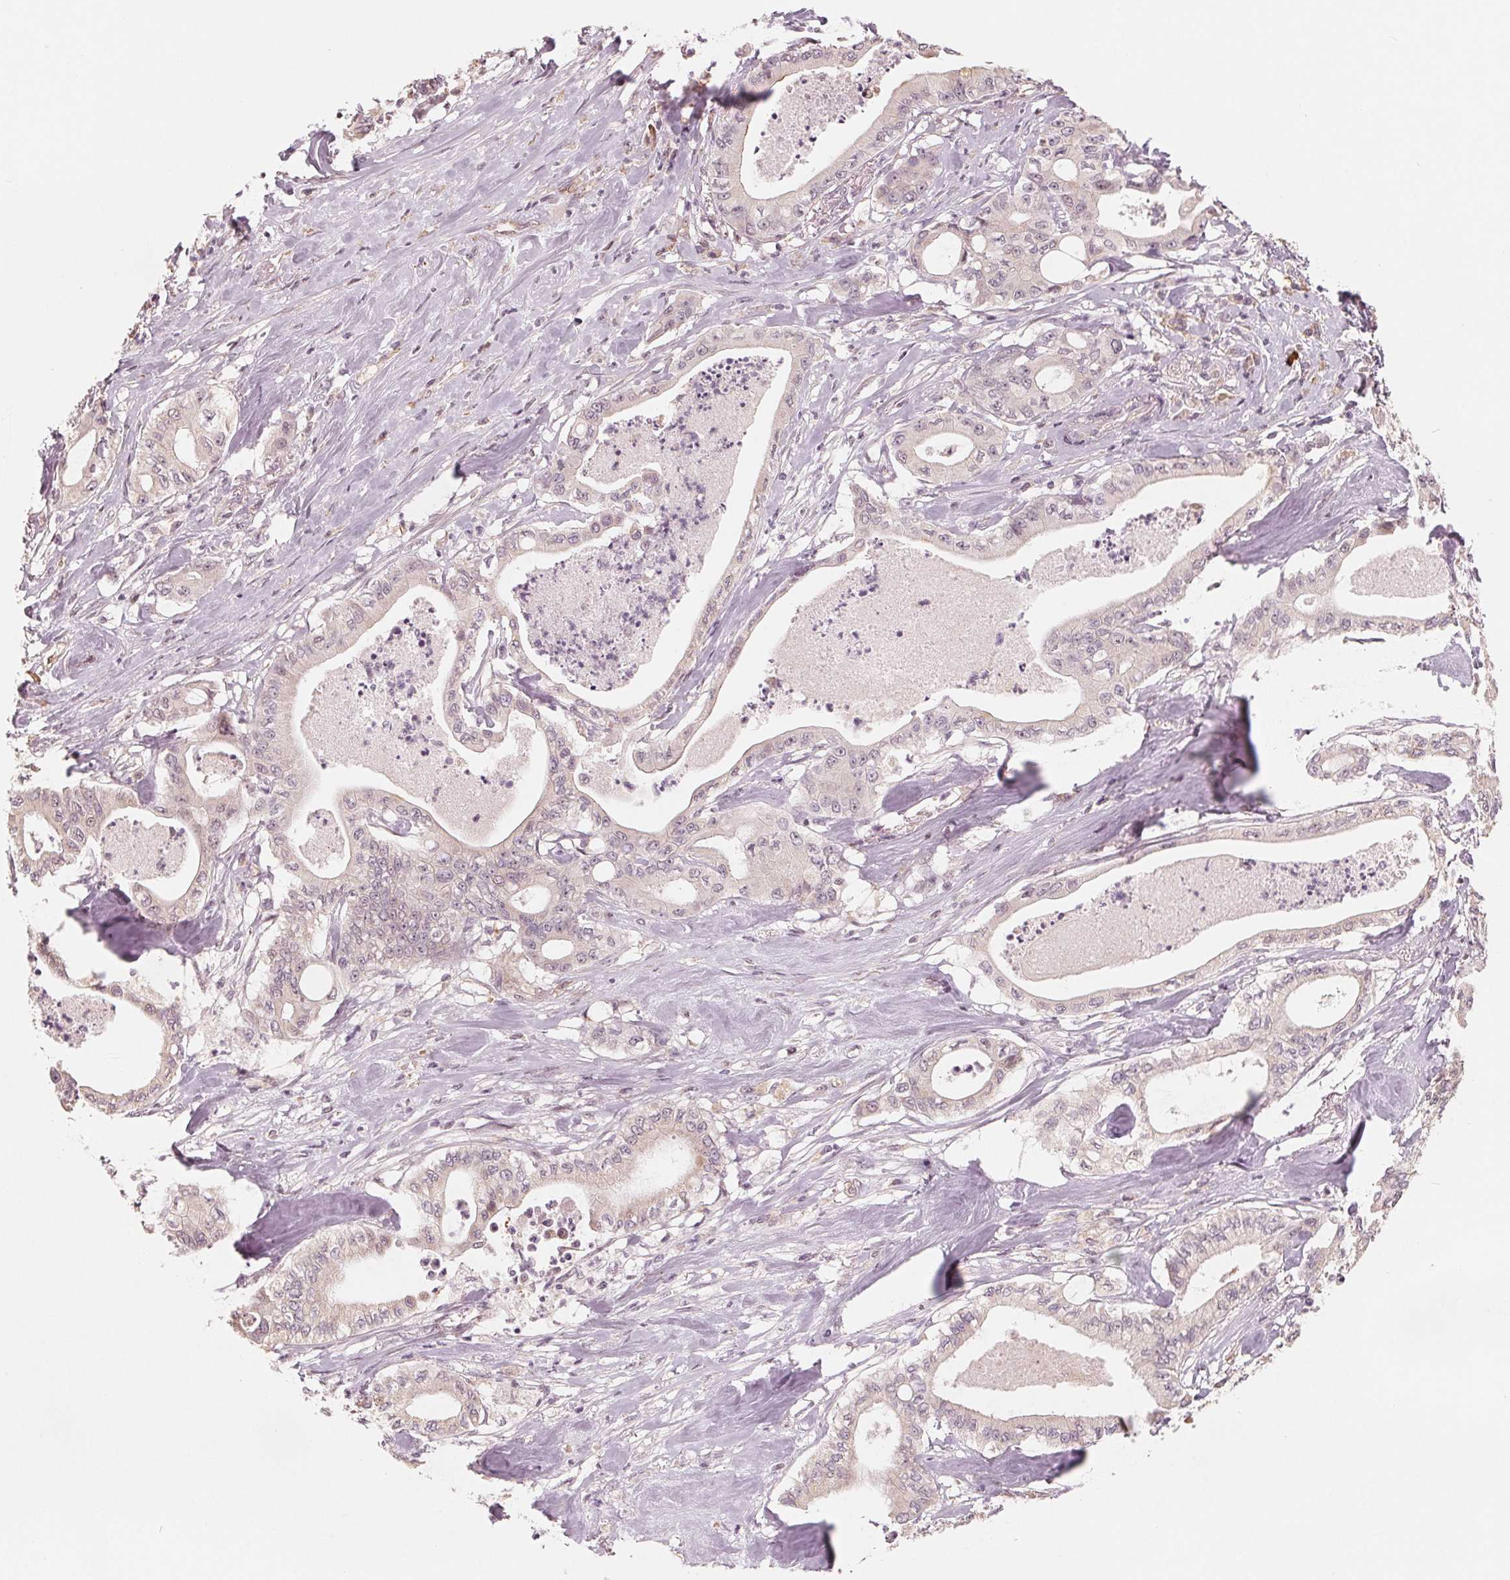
{"staining": {"intensity": "negative", "quantity": "none", "location": "none"}, "tissue": "pancreatic cancer", "cell_type": "Tumor cells", "image_type": "cancer", "snomed": [{"axis": "morphology", "description": "Adenocarcinoma, NOS"}, {"axis": "topography", "description": "Pancreas"}], "caption": "High power microscopy micrograph of an immunohistochemistry (IHC) micrograph of pancreatic adenocarcinoma, revealing no significant positivity in tumor cells.", "gene": "IL9R", "patient": {"sex": "male", "age": 71}}